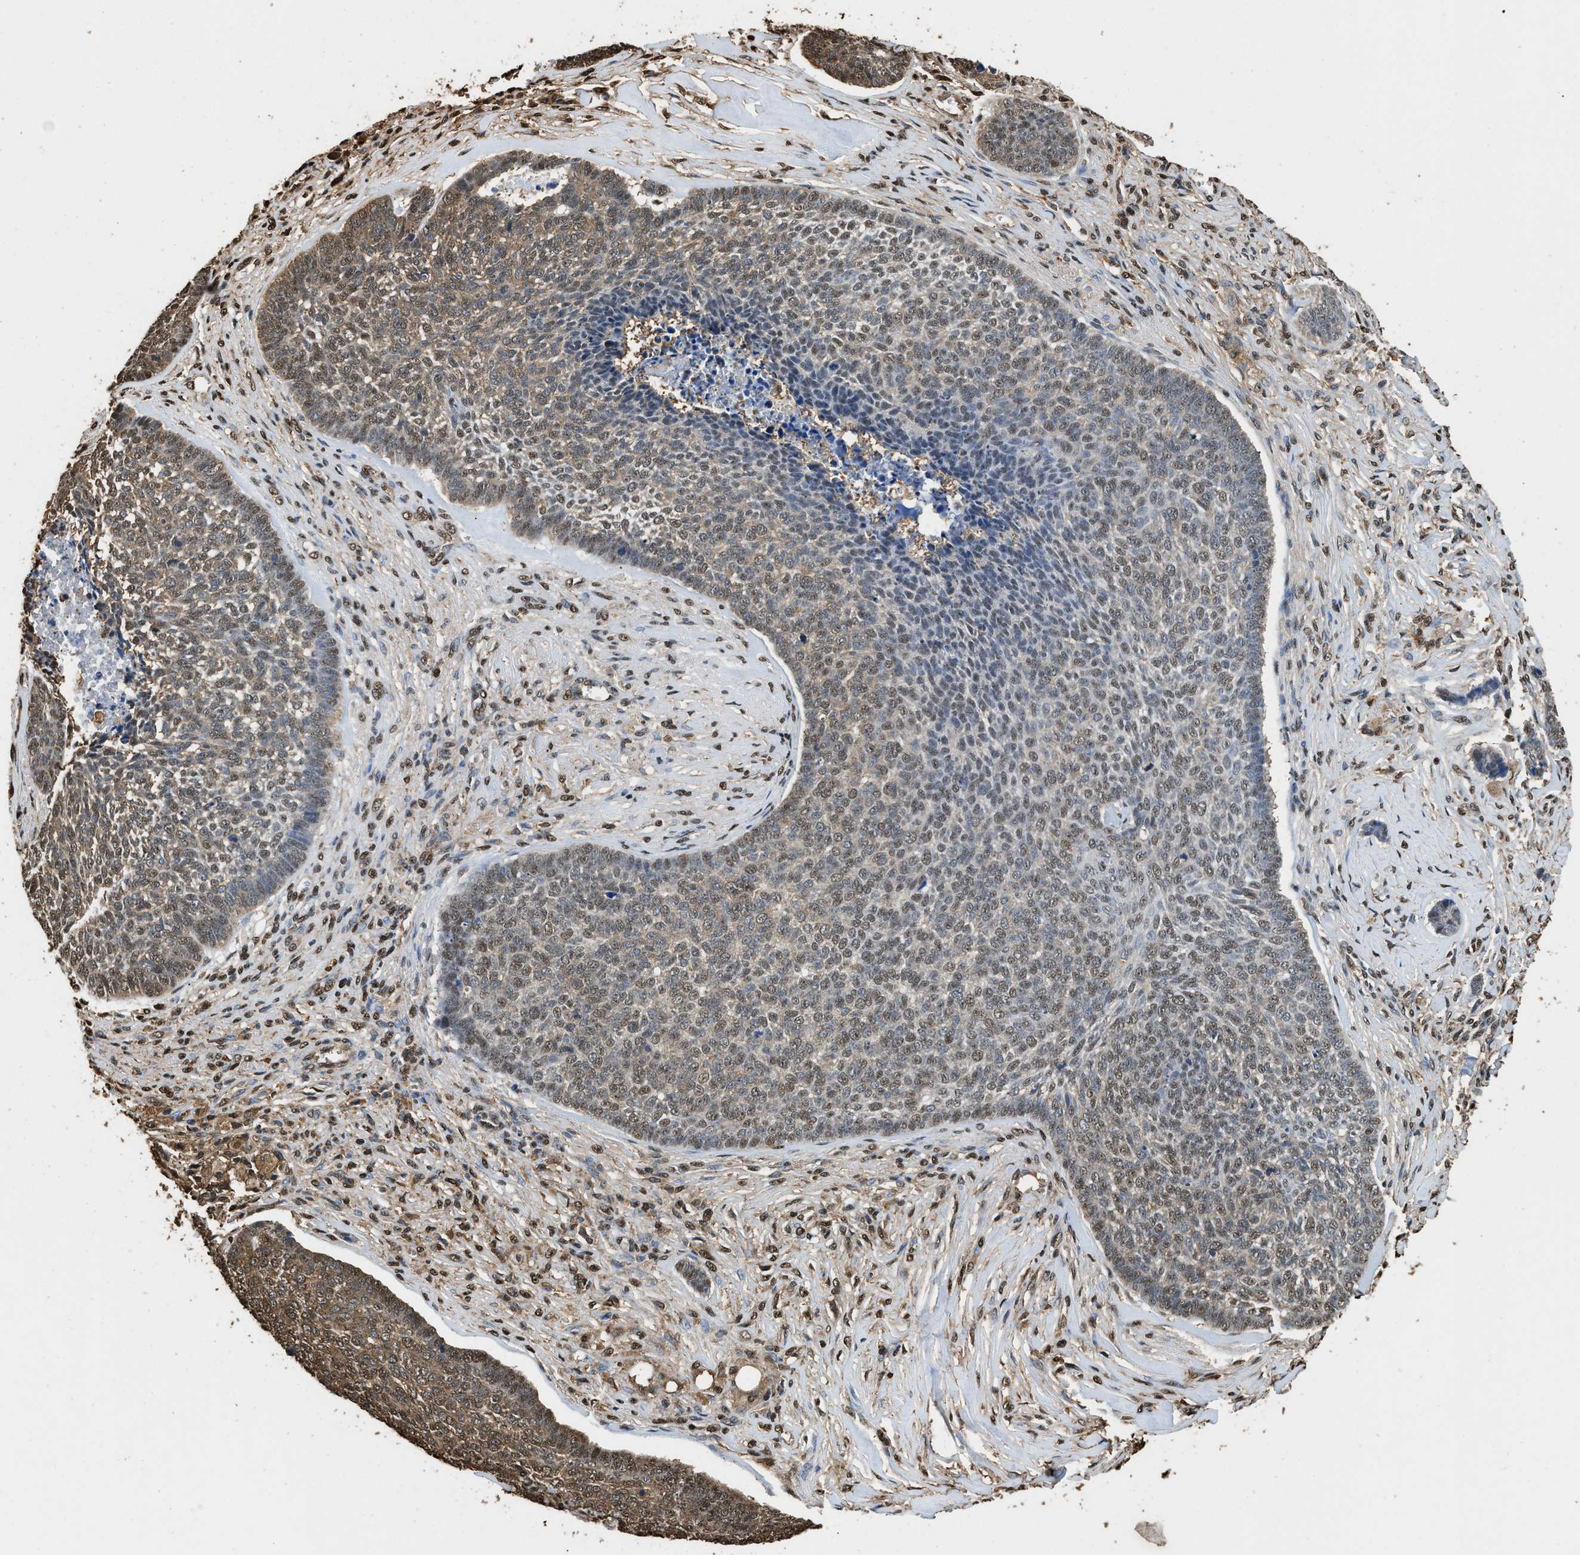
{"staining": {"intensity": "moderate", "quantity": "25%-75%", "location": "cytoplasmic/membranous,nuclear"}, "tissue": "skin cancer", "cell_type": "Tumor cells", "image_type": "cancer", "snomed": [{"axis": "morphology", "description": "Basal cell carcinoma"}, {"axis": "topography", "description": "Skin"}], "caption": "A medium amount of moderate cytoplasmic/membranous and nuclear expression is identified in approximately 25%-75% of tumor cells in basal cell carcinoma (skin) tissue.", "gene": "GAPDH", "patient": {"sex": "male", "age": 84}}